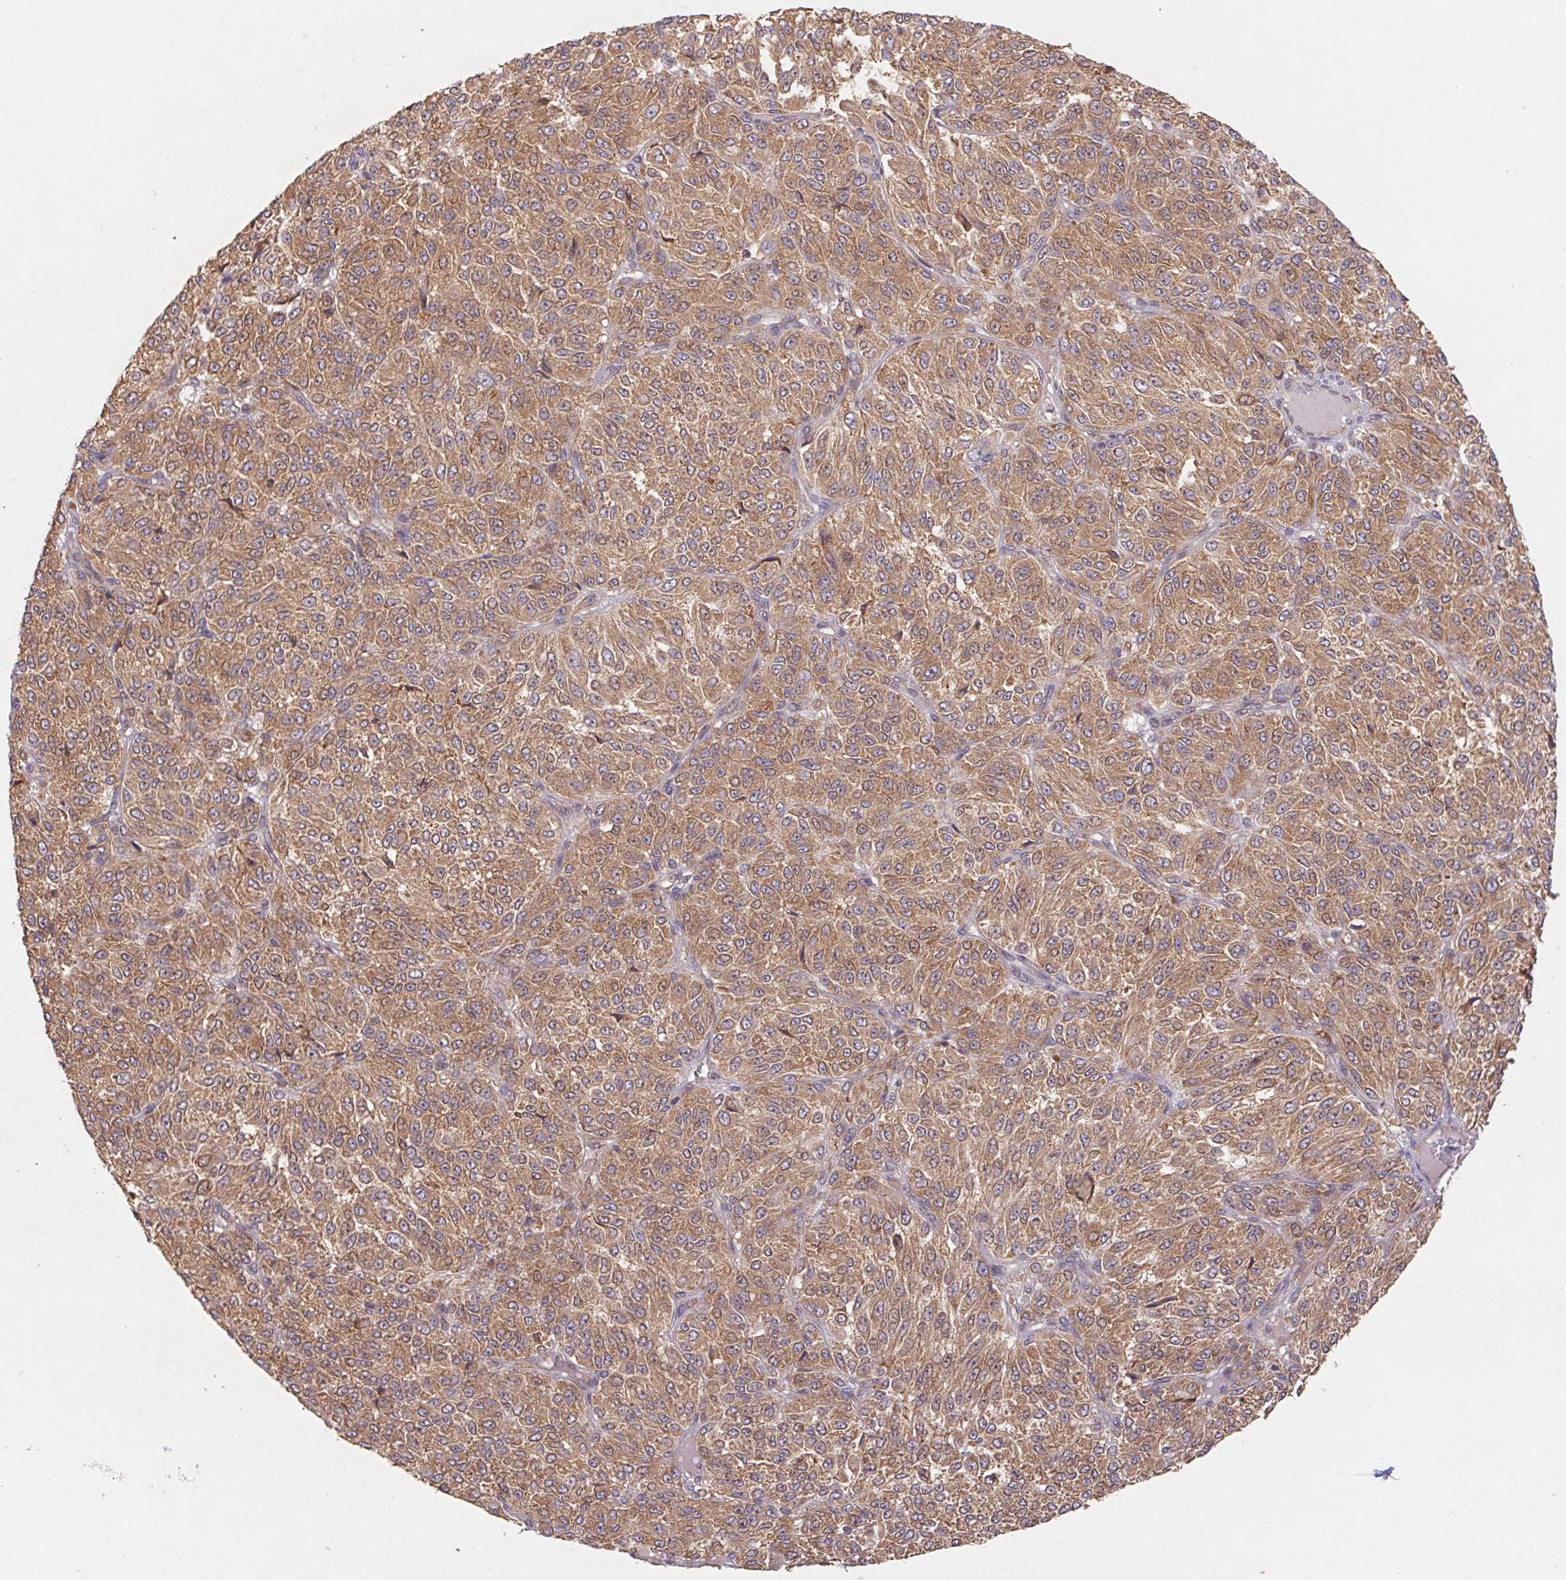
{"staining": {"intensity": "moderate", "quantity": ">75%", "location": "cytoplasmic/membranous"}, "tissue": "melanoma", "cell_type": "Tumor cells", "image_type": "cancer", "snomed": [{"axis": "morphology", "description": "Malignant melanoma, Metastatic site"}, {"axis": "topography", "description": "Brain"}], "caption": "Moderate cytoplasmic/membranous positivity is seen in approximately >75% of tumor cells in melanoma.", "gene": "RPL27A", "patient": {"sex": "female", "age": 56}}